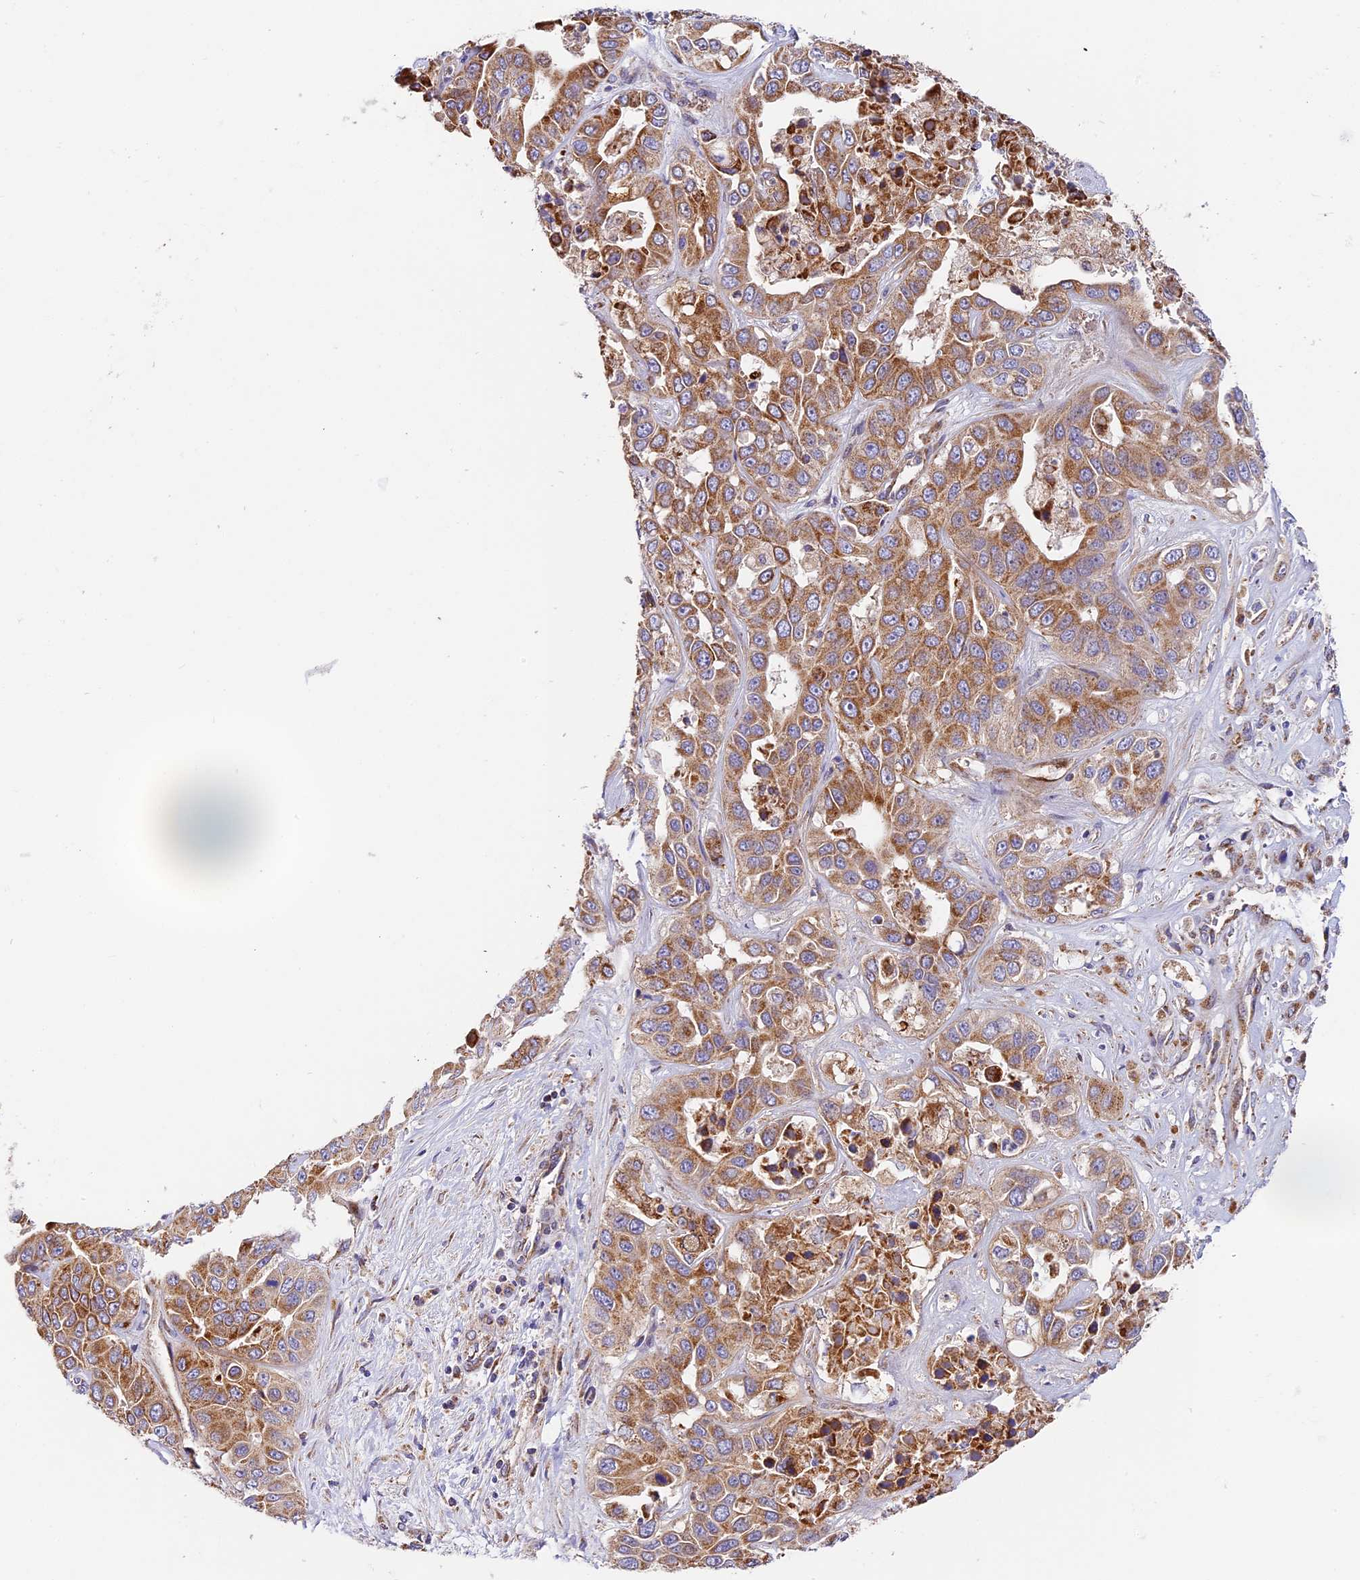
{"staining": {"intensity": "moderate", "quantity": ">75%", "location": "cytoplasmic/membranous"}, "tissue": "liver cancer", "cell_type": "Tumor cells", "image_type": "cancer", "snomed": [{"axis": "morphology", "description": "Cholangiocarcinoma"}, {"axis": "topography", "description": "Liver"}], "caption": "This histopathology image displays immunohistochemistry (IHC) staining of cholangiocarcinoma (liver), with medium moderate cytoplasmic/membranous staining in about >75% of tumor cells.", "gene": "MRAS", "patient": {"sex": "female", "age": 52}}